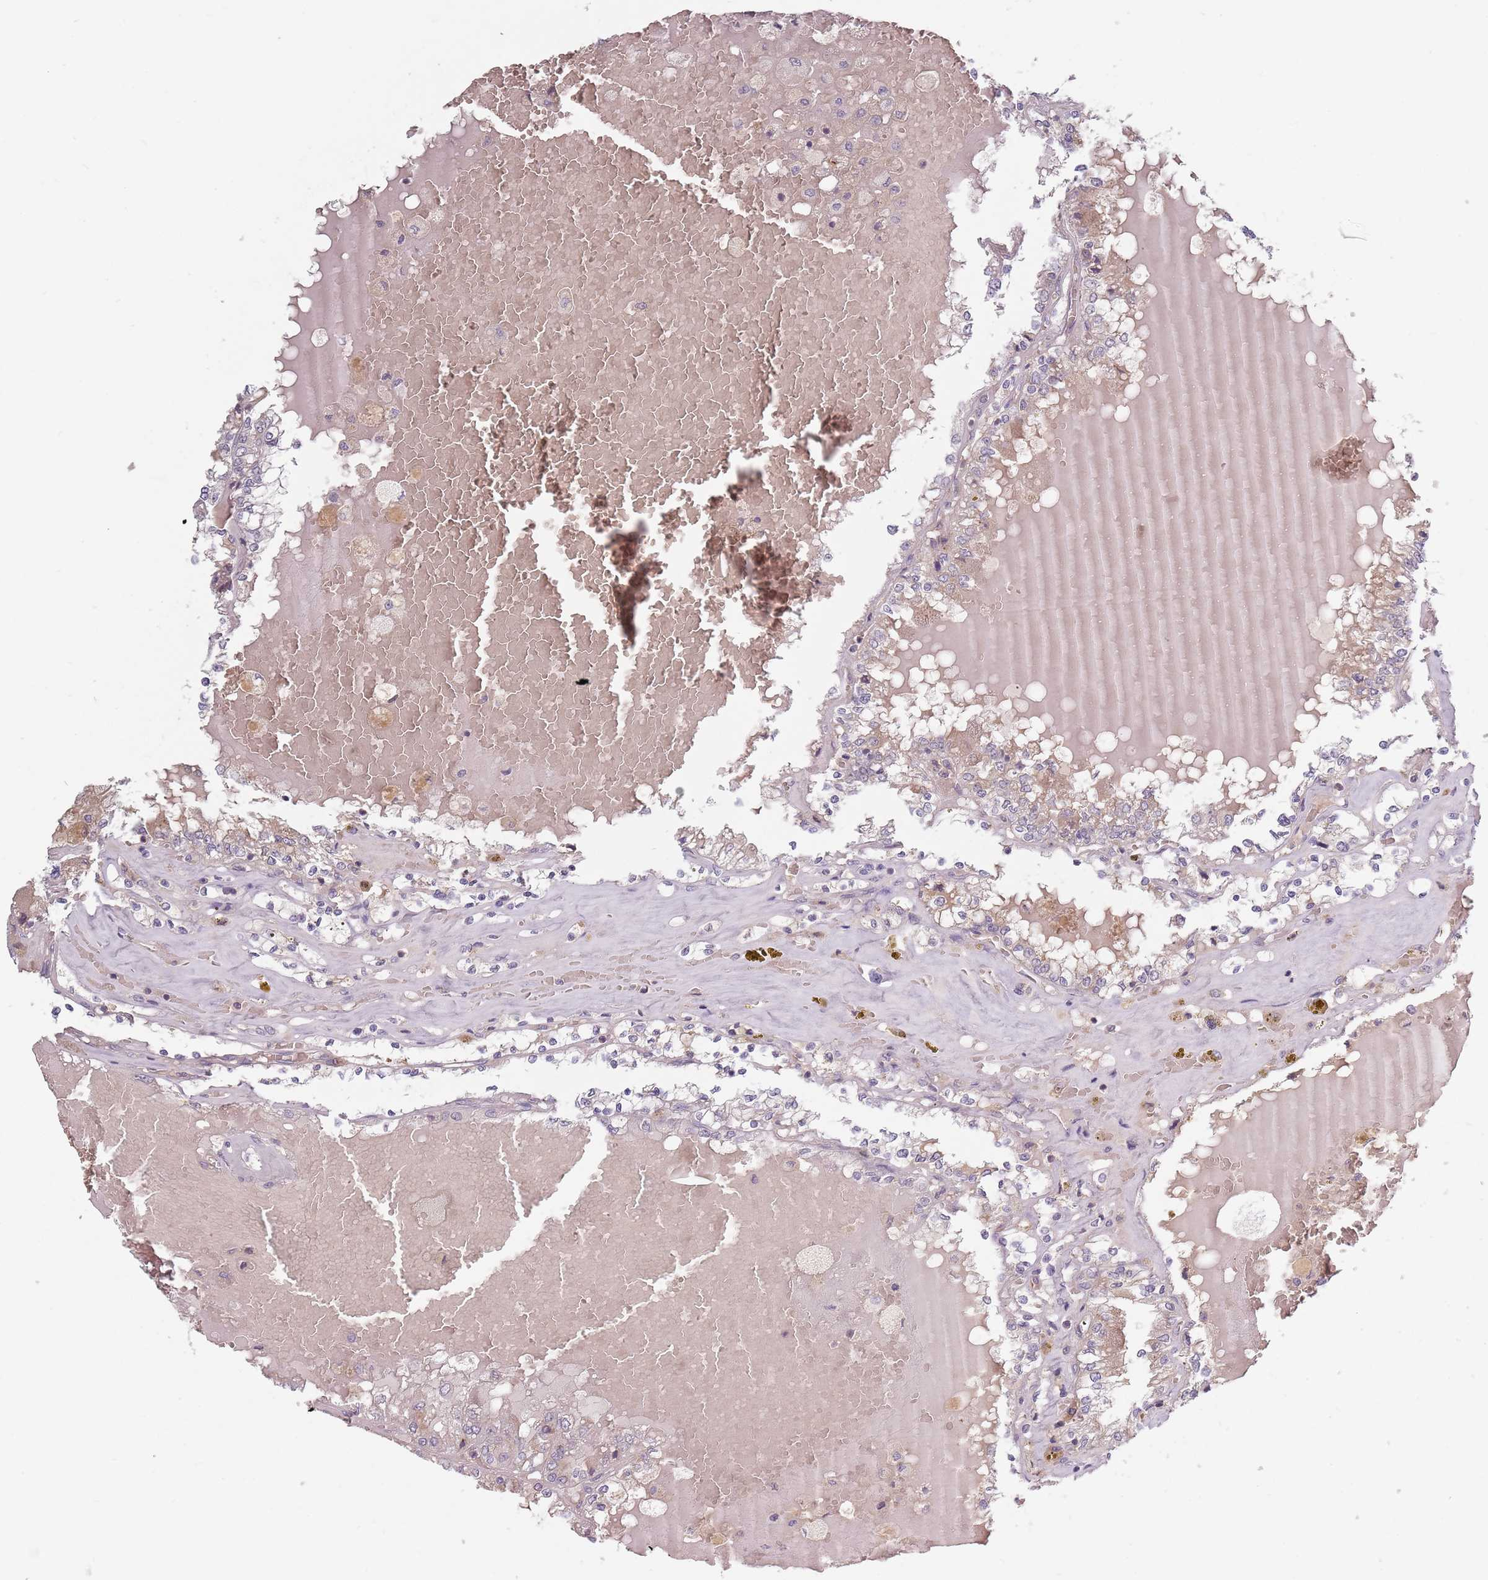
{"staining": {"intensity": "weak", "quantity": "<25%", "location": "cytoplasmic/membranous"}, "tissue": "renal cancer", "cell_type": "Tumor cells", "image_type": "cancer", "snomed": [{"axis": "morphology", "description": "Adenocarcinoma, NOS"}, {"axis": "topography", "description": "Kidney"}], "caption": "DAB immunohistochemical staining of adenocarcinoma (renal) demonstrates no significant expression in tumor cells. (DAB (3,3'-diaminobenzidine) immunohistochemistry visualized using brightfield microscopy, high magnification).", "gene": "ASB13", "patient": {"sex": "female", "age": 56}}